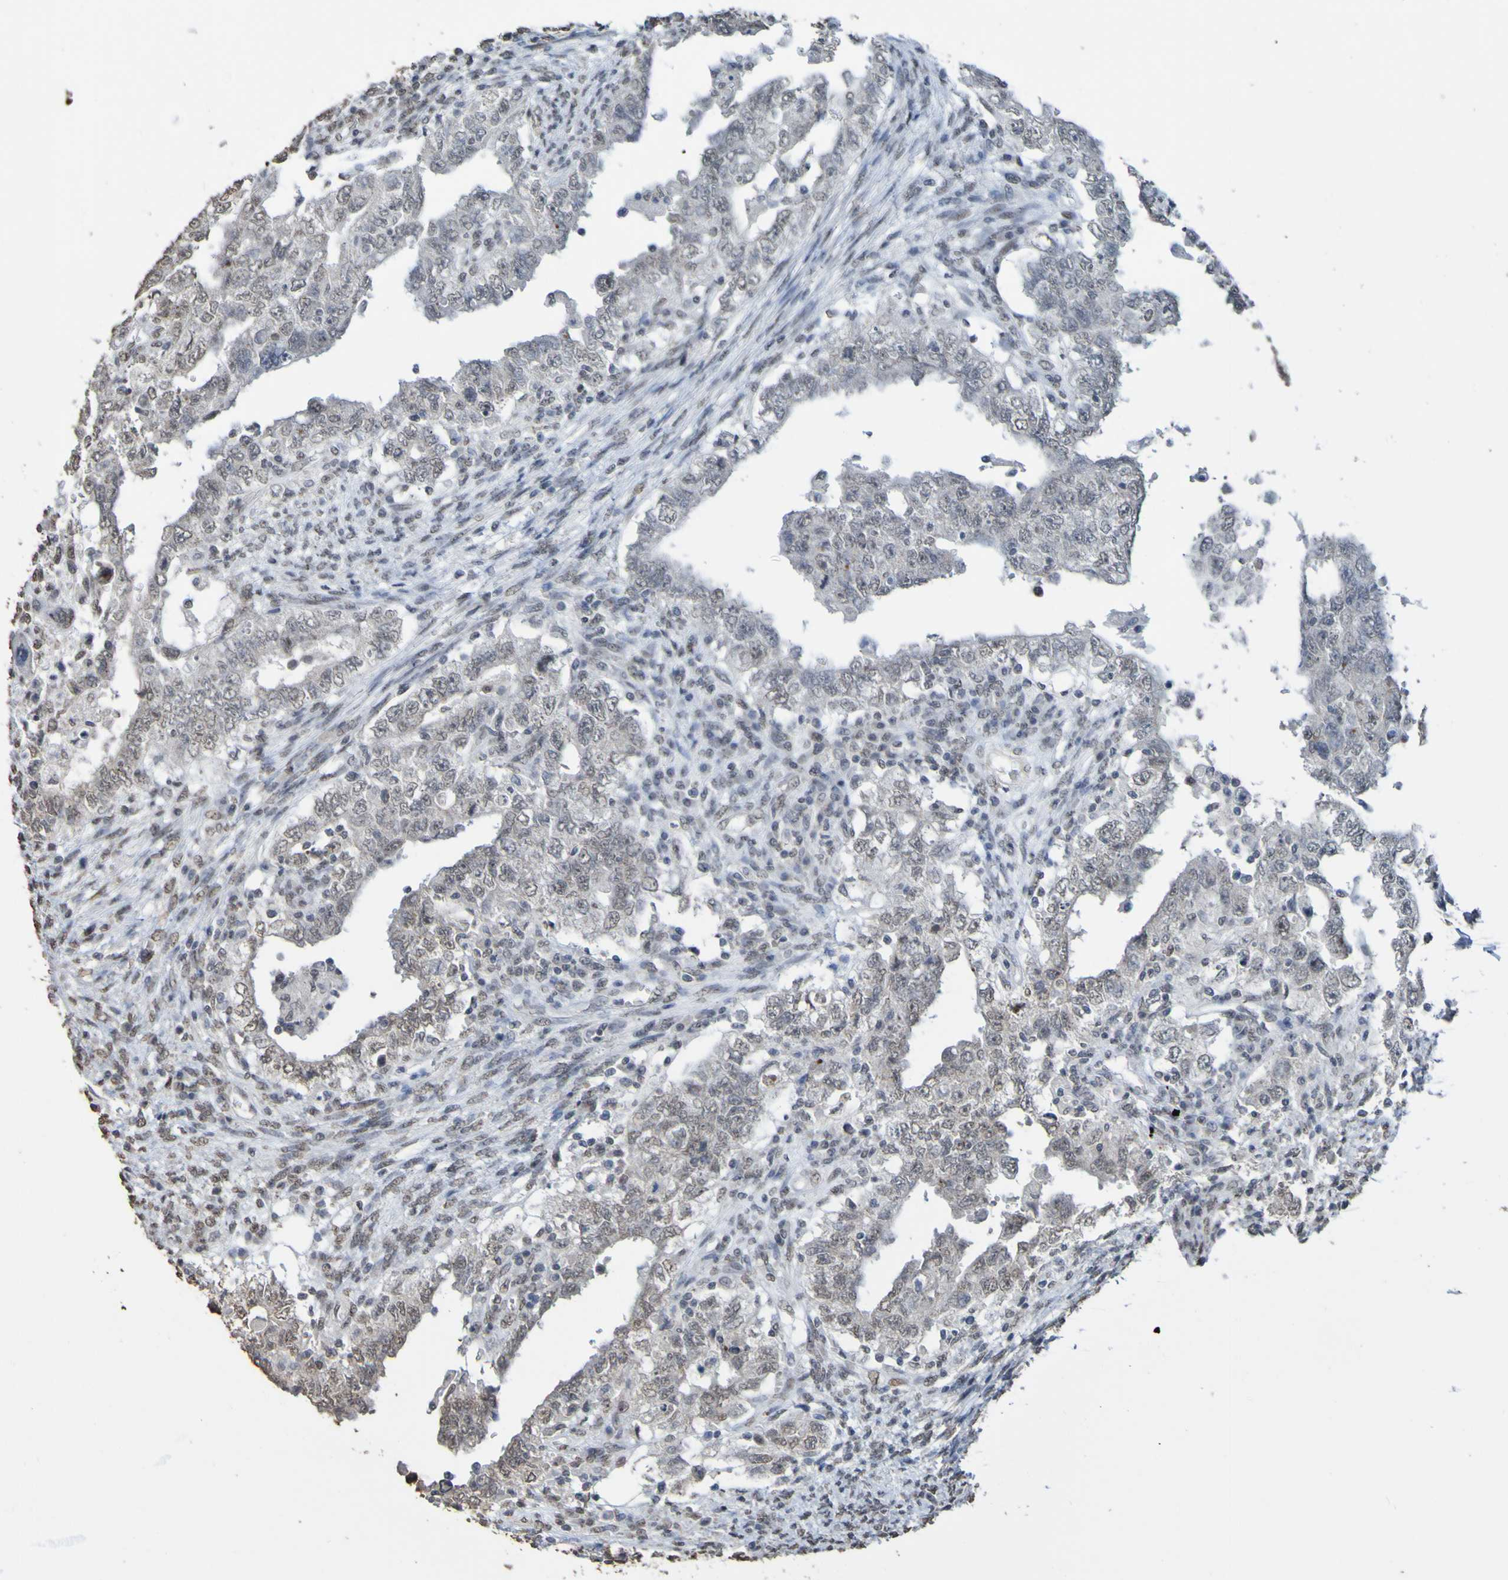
{"staining": {"intensity": "negative", "quantity": "none", "location": "none"}, "tissue": "testis cancer", "cell_type": "Tumor cells", "image_type": "cancer", "snomed": [{"axis": "morphology", "description": "Carcinoma, Embryonal, NOS"}, {"axis": "topography", "description": "Testis"}], "caption": "Immunohistochemical staining of human testis cancer shows no significant expression in tumor cells.", "gene": "ALKBH2", "patient": {"sex": "male", "age": 26}}